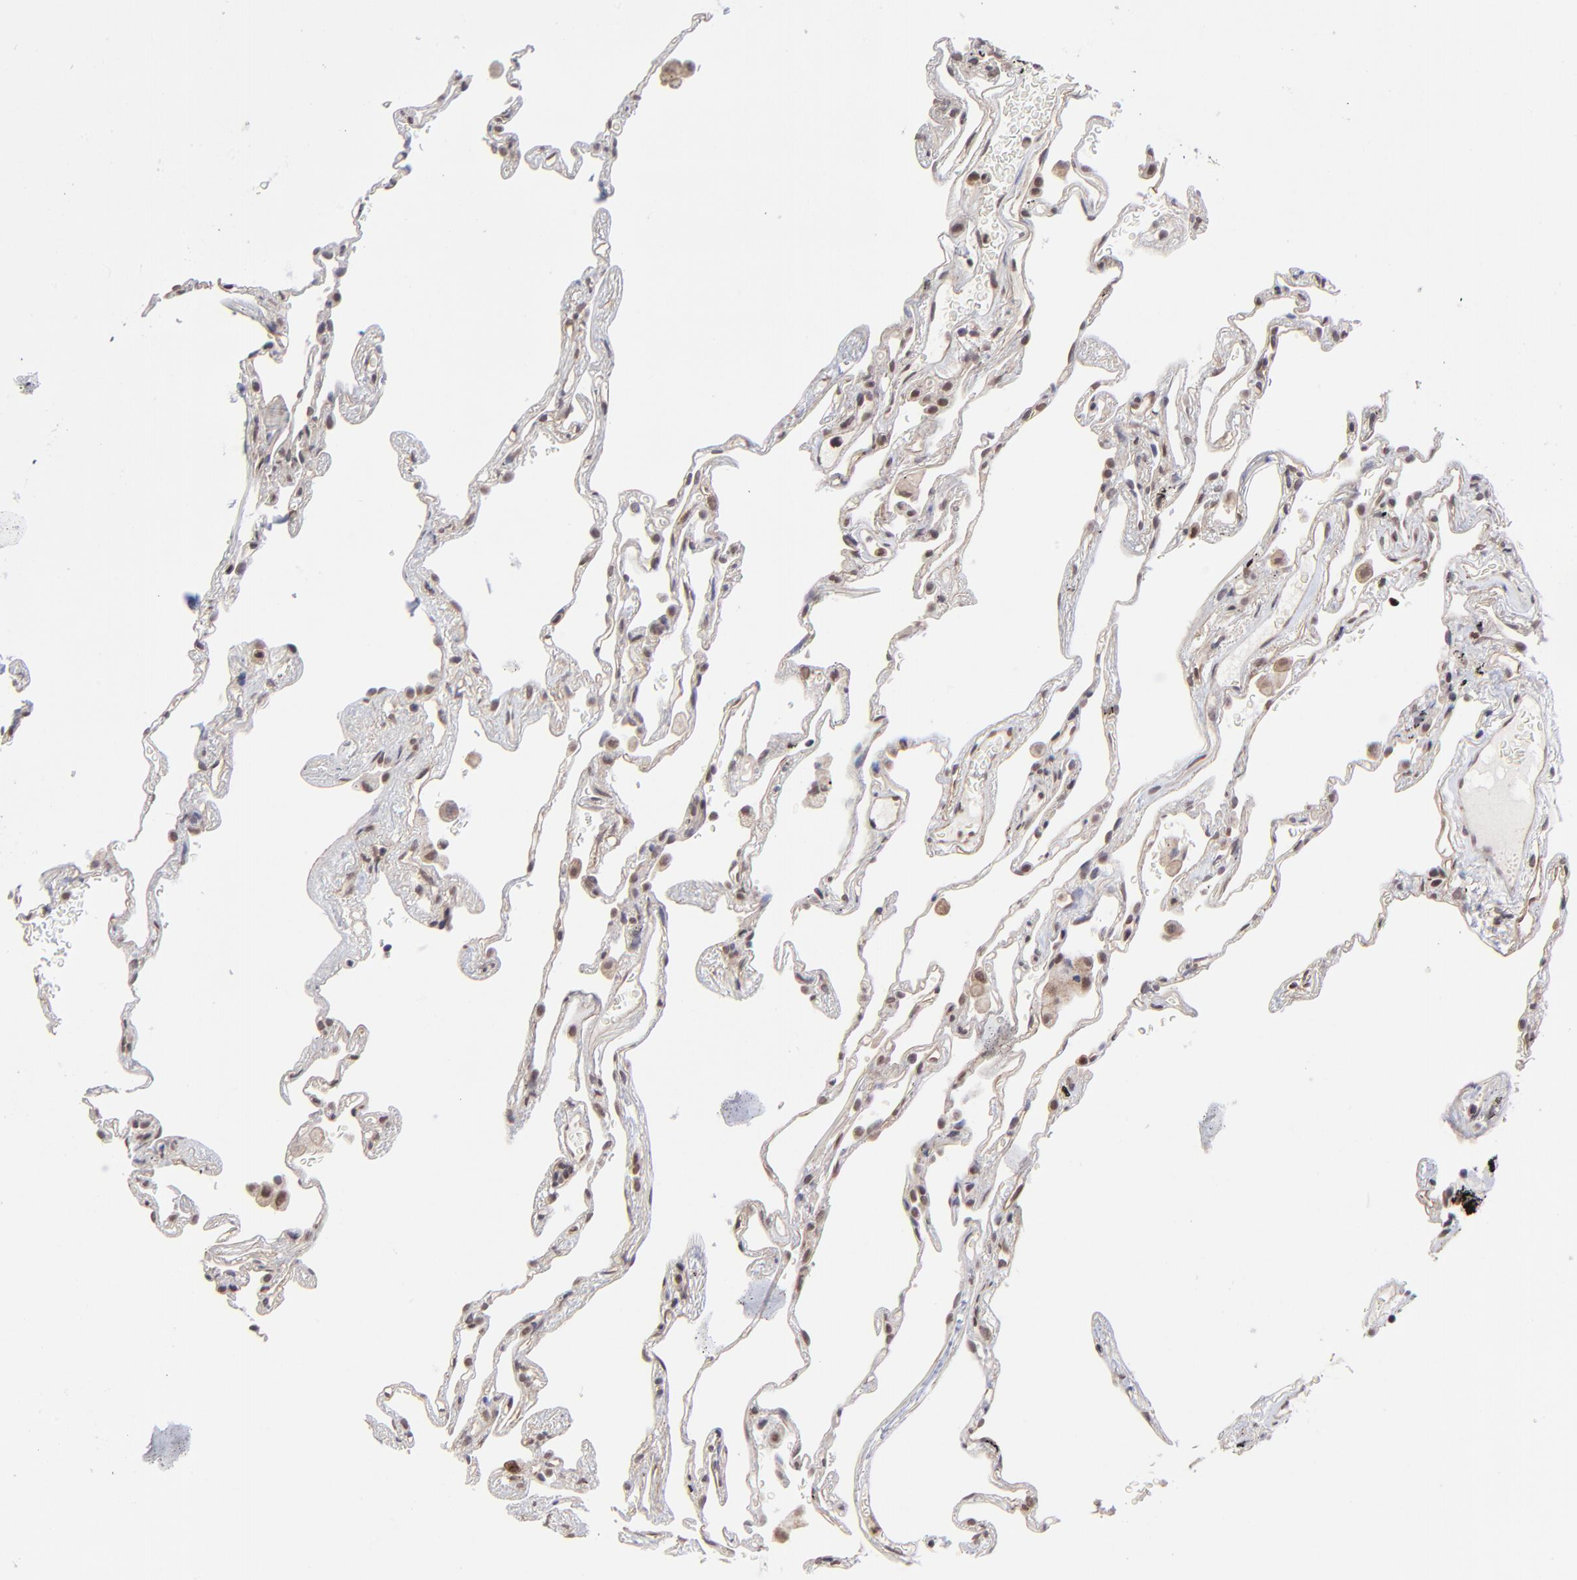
{"staining": {"intensity": "moderate", "quantity": "25%-75%", "location": "nuclear"}, "tissue": "lung", "cell_type": "Alveolar cells", "image_type": "normal", "snomed": [{"axis": "morphology", "description": "Normal tissue, NOS"}, {"axis": "morphology", "description": "Inflammation, NOS"}, {"axis": "topography", "description": "Lung"}], "caption": "Protein expression by immunohistochemistry shows moderate nuclear expression in about 25%-75% of alveolar cells in unremarkable lung. Nuclei are stained in blue.", "gene": "ZNF419", "patient": {"sex": "male", "age": 69}}